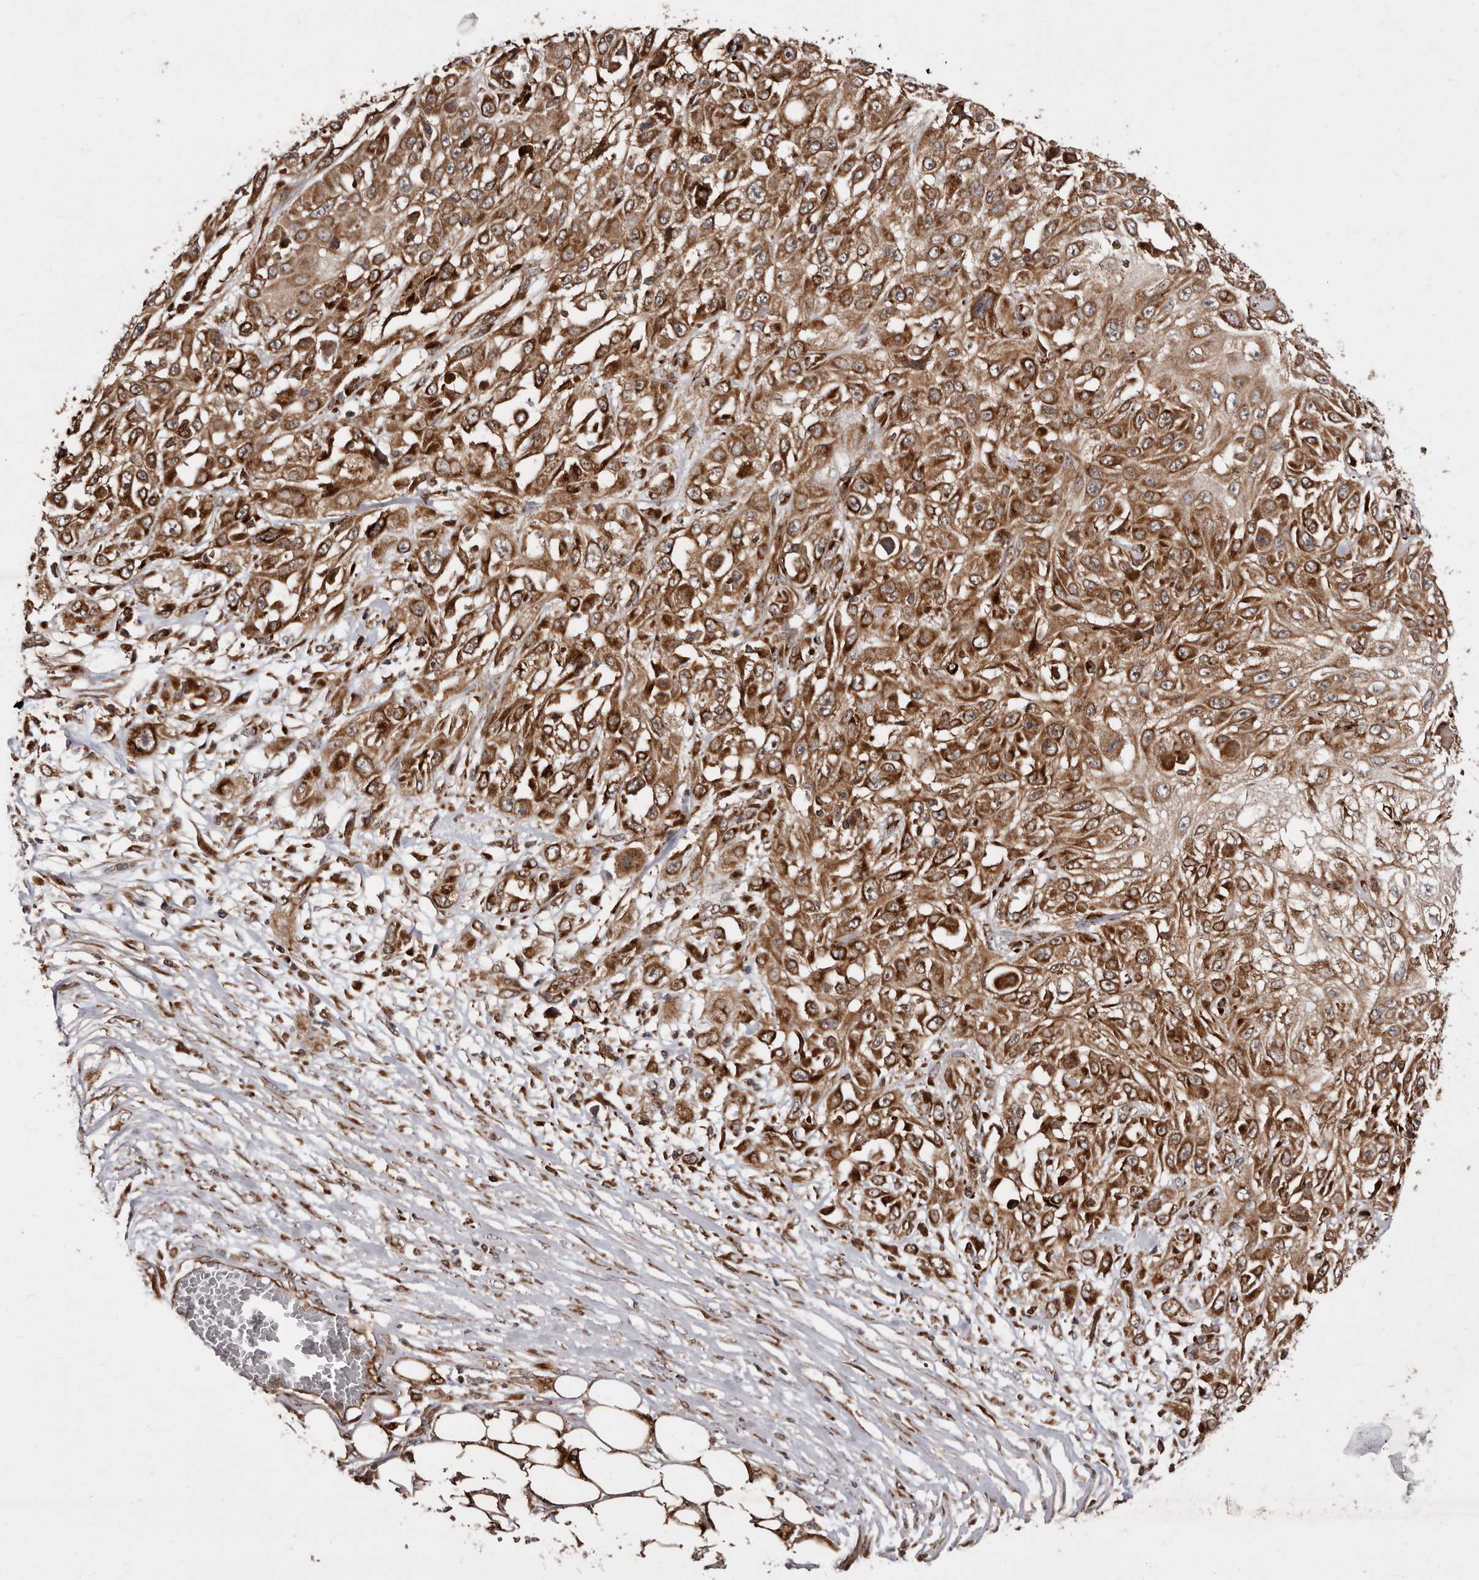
{"staining": {"intensity": "moderate", "quantity": ">75%", "location": "cytoplasmic/membranous"}, "tissue": "skin cancer", "cell_type": "Tumor cells", "image_type": "cancer", "snomed": [{"axis": "morphology", "description": "Squamous cell carcinoma, NOS"}, {"axis": "morphology", "description": "Squamous cell carcinoma, metastatic, NOS"}, {"axis": "topography", "description": "Skin"}, {"axis": "topography", "description": "Lymph node"}], "caption": "Protein staining reveals moderate cytoplasmic/membranous positivity in approximately >75% of tumor cells in skin cancer. The staining is performed using DAB brown chromogen to label protein expression. The nuclei are counter-stained blue using hematoxylin.", "gene": "FLAD1", "patient": {"sex": "male", "age": 75}}